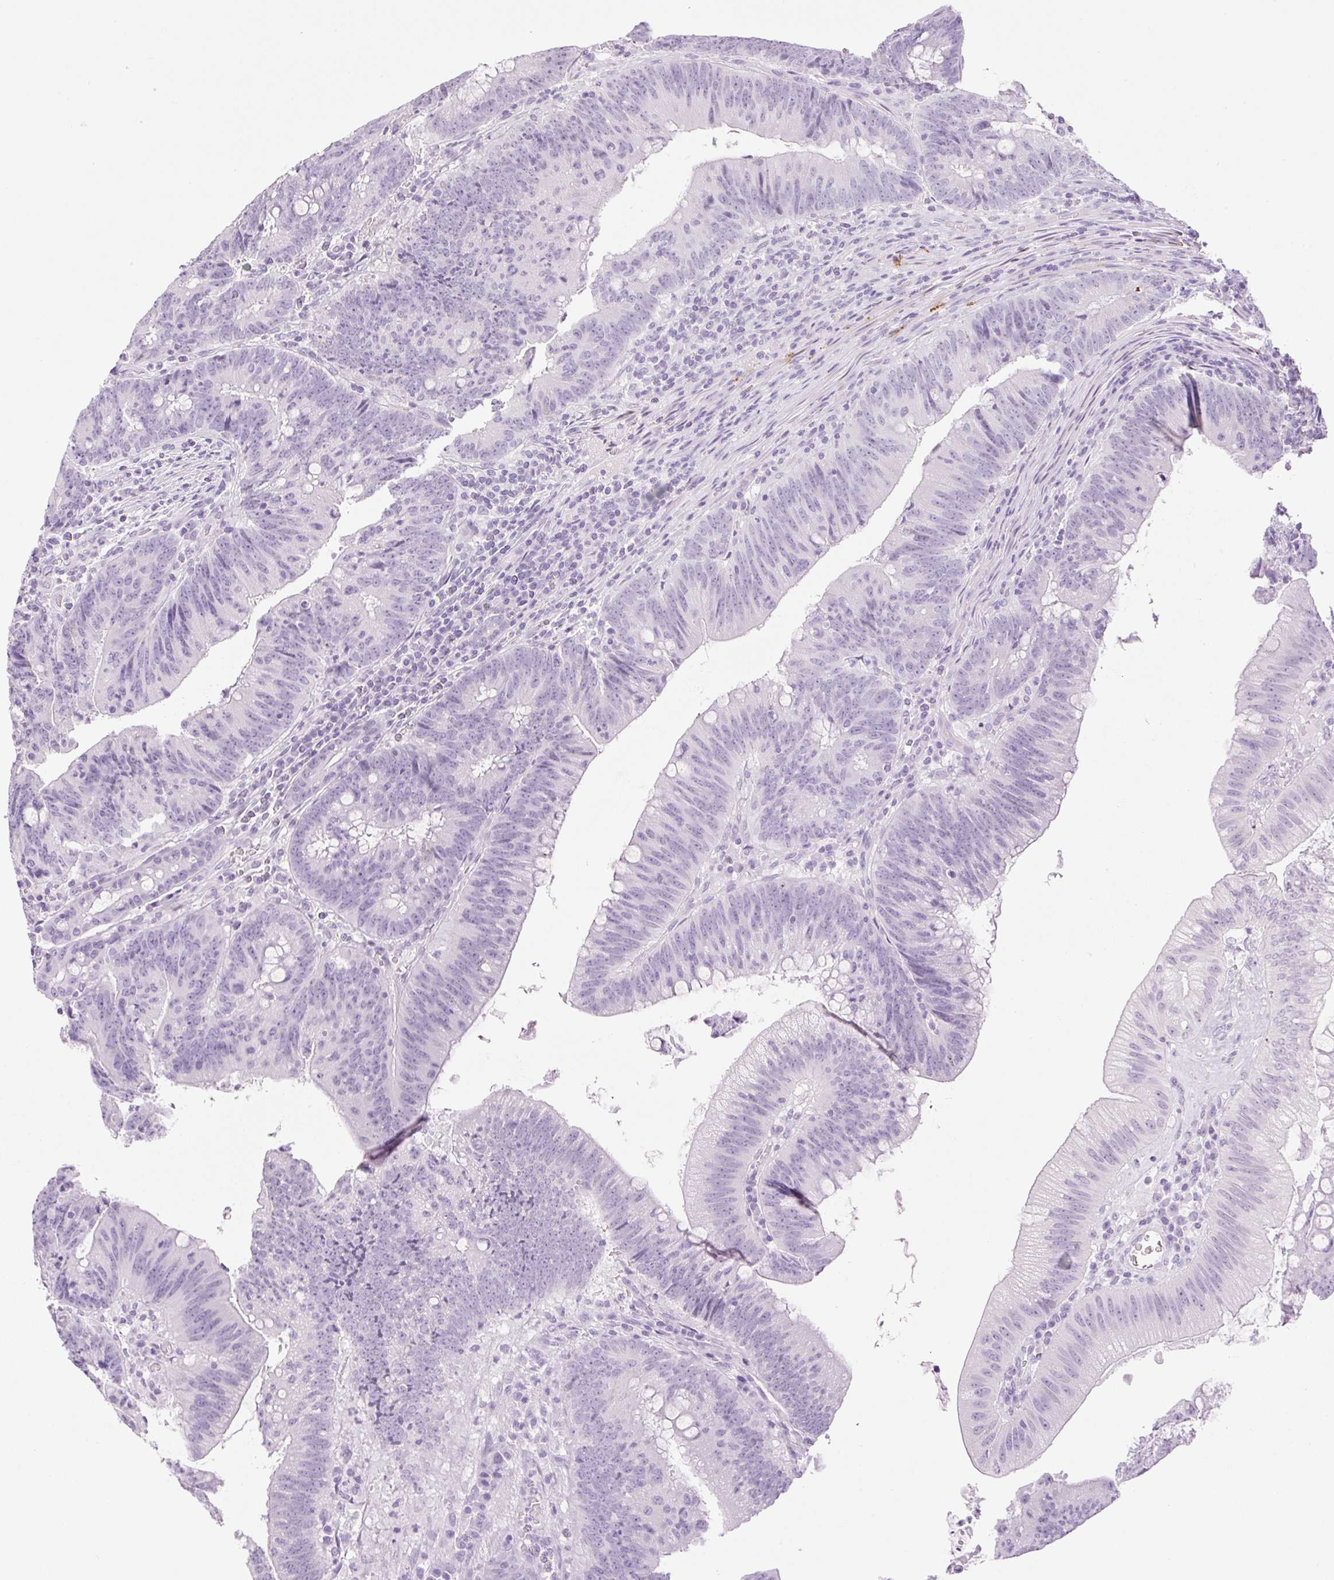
{"staining": {"intensity": "negative", "quantity": "none", "location": "none"}, "tissue": "colorectal cancer", "cell_type": "Tumor cells", "image_type": "cancer", "snomed": [{"axis": "morphology", "description": "Adenocarcinoma, NOS"}, {"axis": "topography", "description": "Colon"}], "caption": "Immunohistochemical staining of human colorectal adenocarcinoma shows no significant positivity in tumor cells.", "gene": "SP140L", "patient": {"sex": "female", "age": 87}}